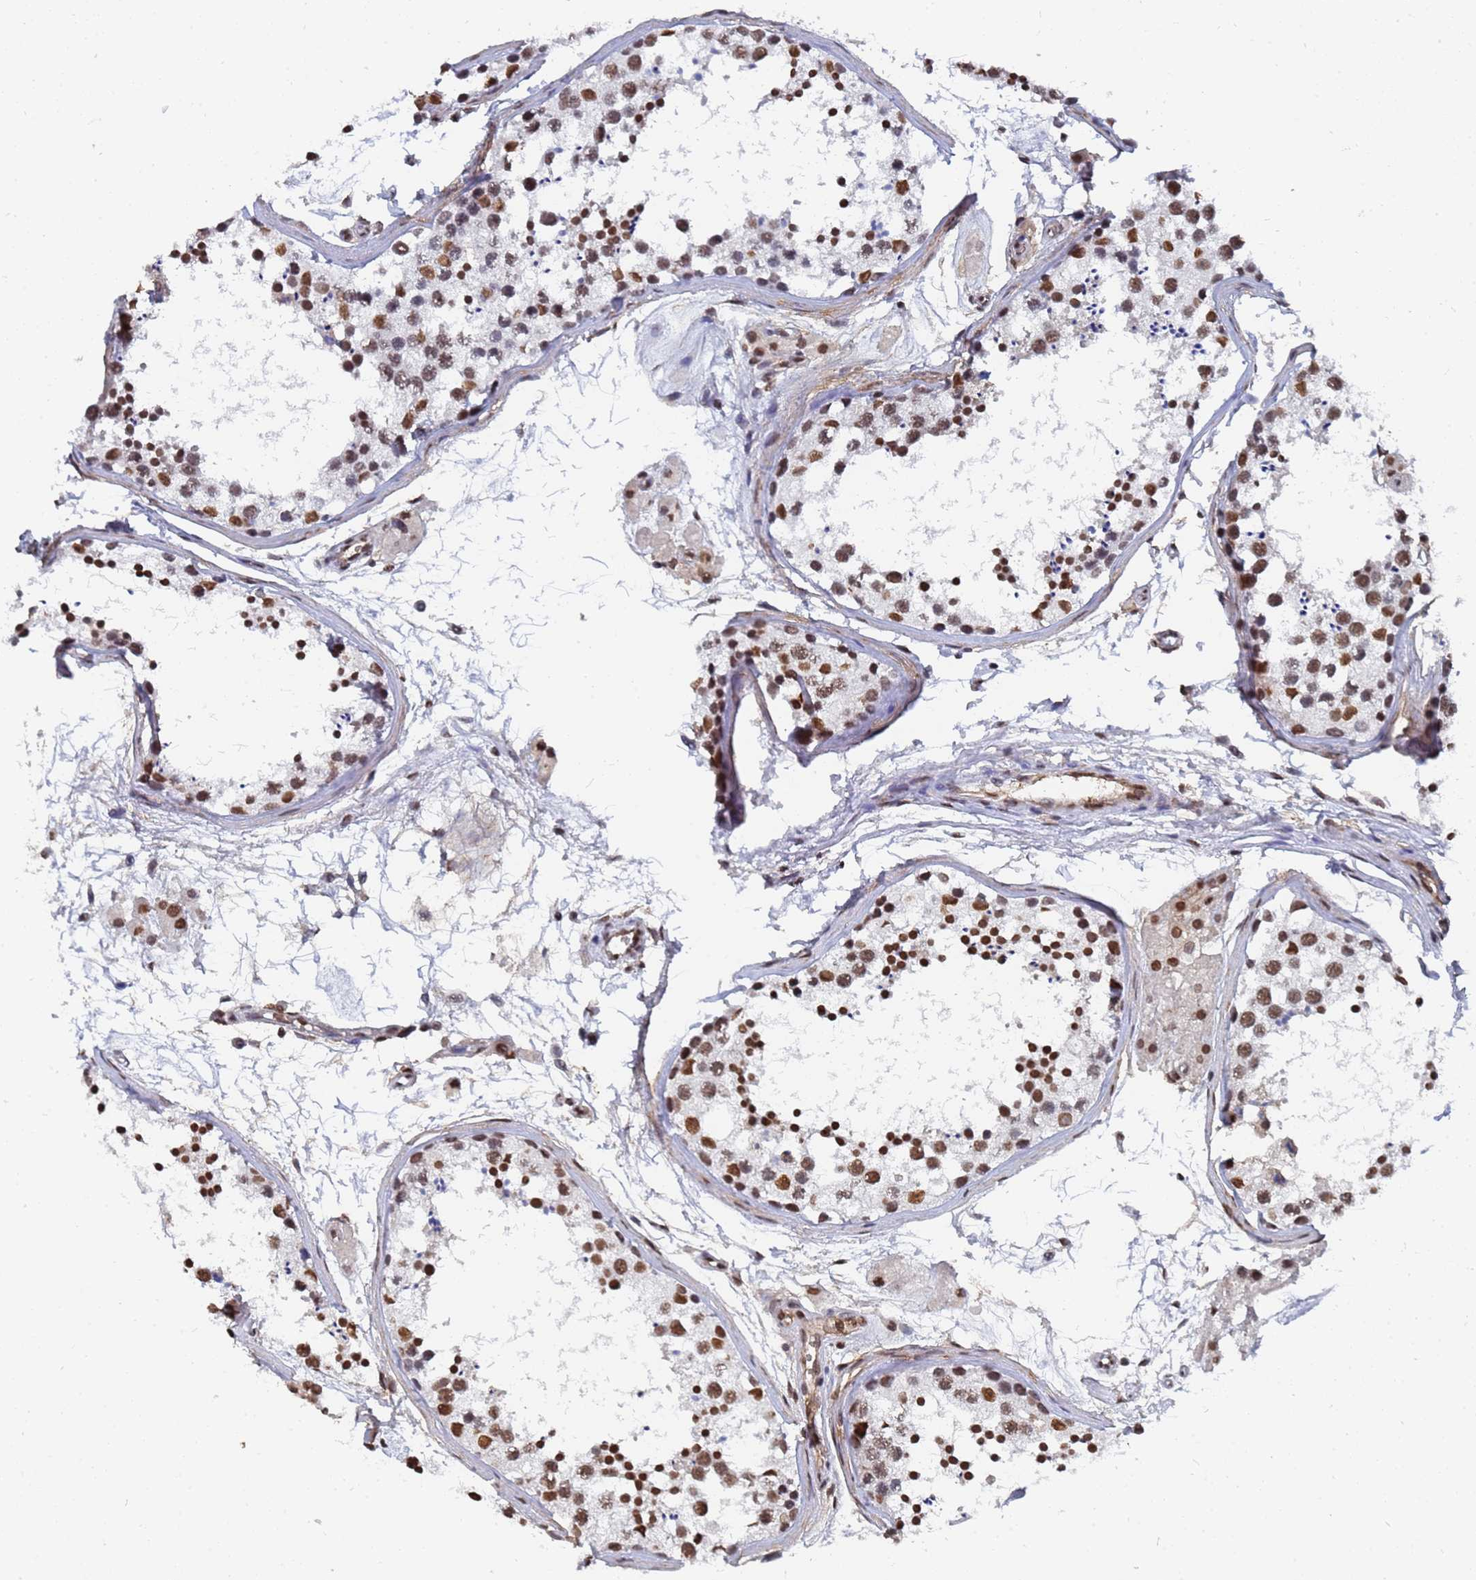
{"staining": {"intensity": "strong", "quantity": ">75%", "location": "nuclear"}, "tissue": "testis", "cell_type": "Cells in seminiferous ducts", "image_type": "normal", "snomed": [{"axis": "morphology", "description": "Normal tissue, NOS"}, {"axis": "topography", "description": "Testis"}], "caption": "A brown stain shows strong nuclear staining of a protein in cells in seminiferous ducts of normal human testis.", "gene": "RAVER2", "patient": {"sex": "male", "age": 56}}